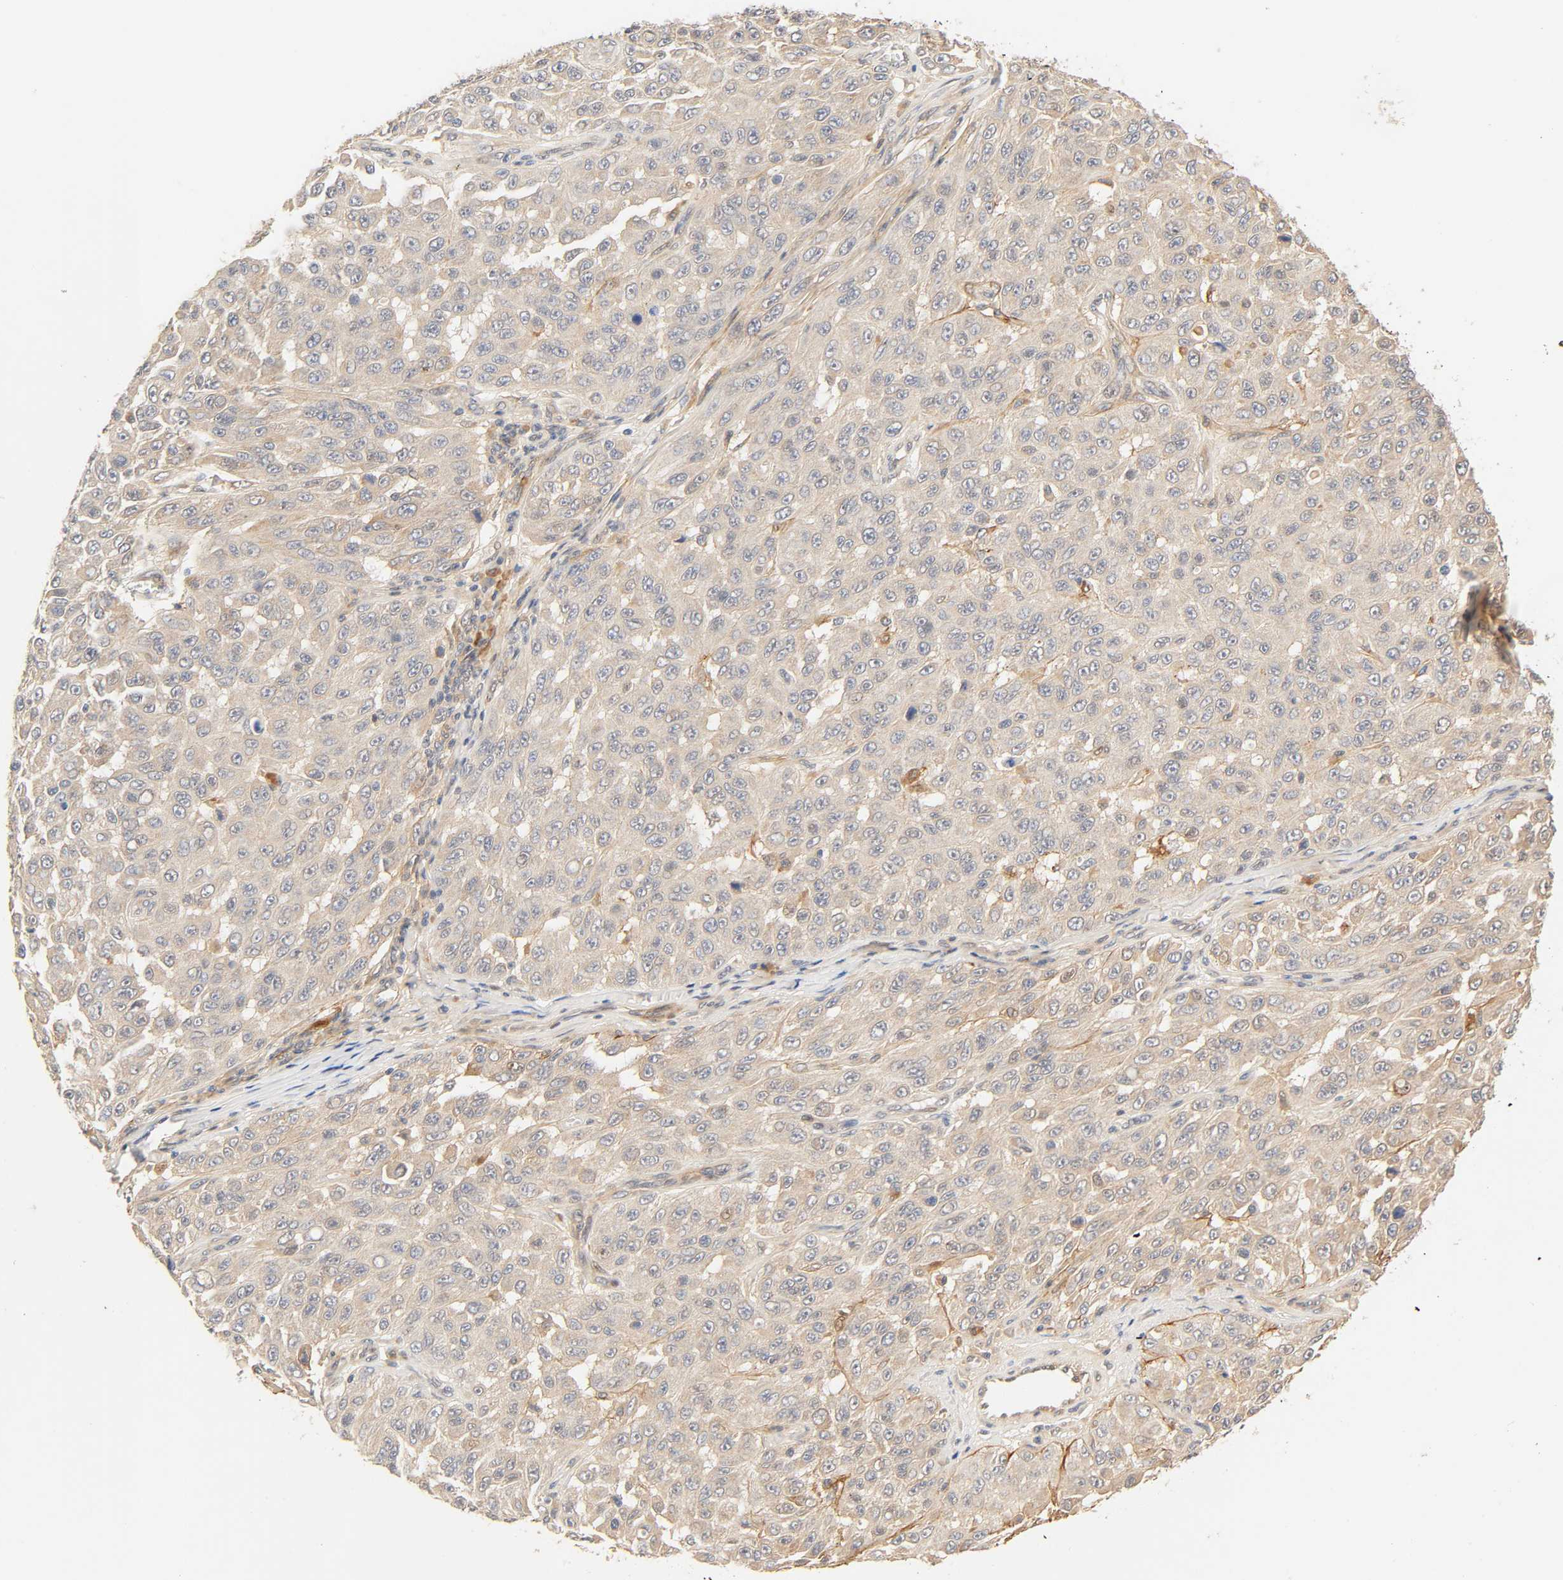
{"staining": {"intensity": "negative", "quantity": "none", "location": "none"}, "tissue": "melanoma", "cell_type": "Tumor cells", "image_type": "cancer", "snomed": [{"axis": "morphology", "description": "Malignant melanoma, NOS"}, {"axis": "topography", "description": "Skin"}], "caption": "Immunohistochemical staining of human melanoma demonstrates no significant expression in tumor cells. (DAB (3,3'-diaminobenzidine) IHC visualized using brightfield microscopy, high magnification).", "gene": "CACNA1G", "patient": {"sex": "male", "age": 30}}